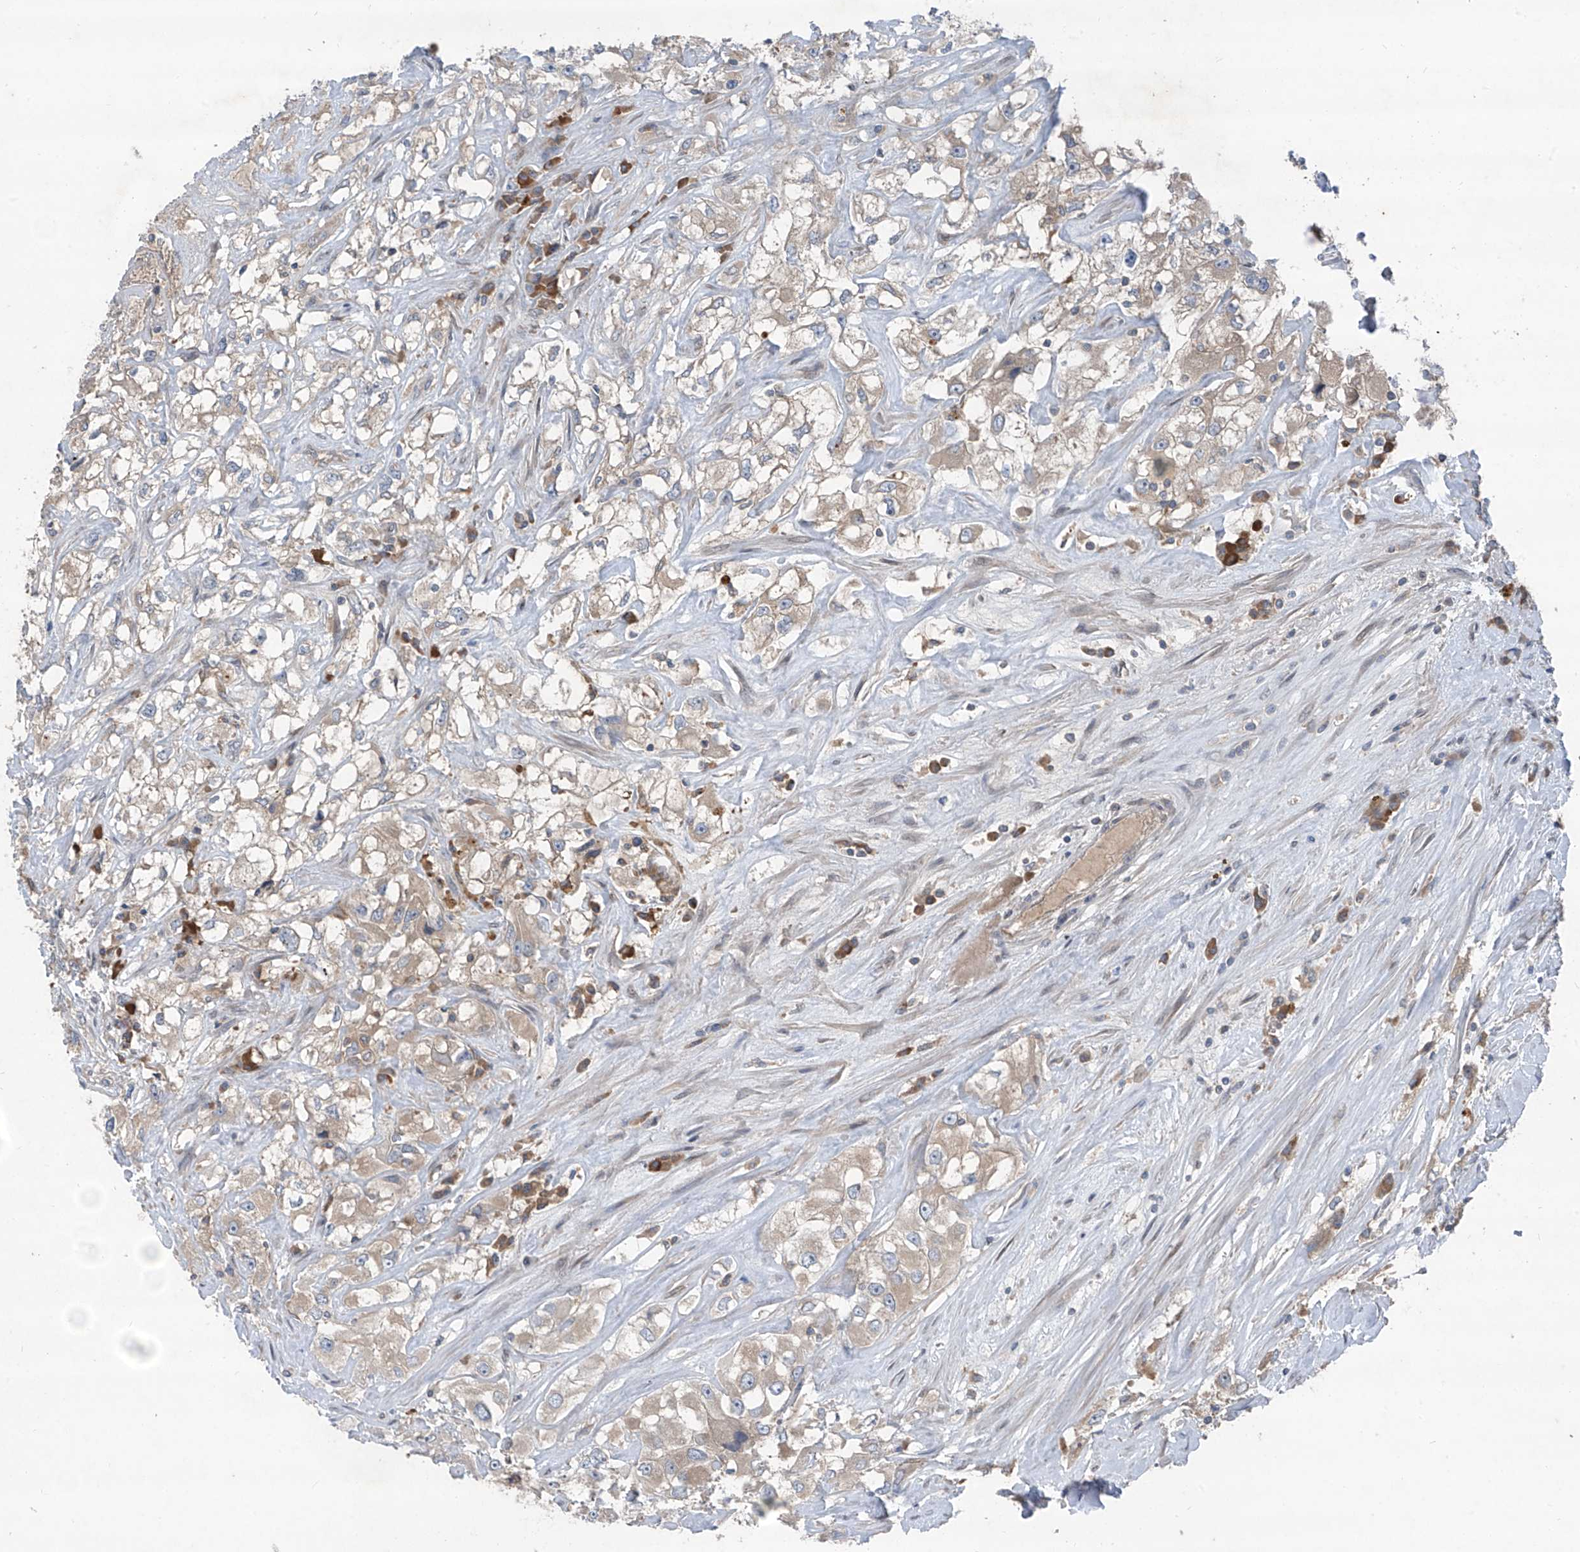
{"staining": {"intensity": "negative", "quantity": "none", "location": "none"}, "tissue": "renal cancer", "cell_type": "Tumor cells", "image_type": "cancer", "snomed": [{"axis": "morphology", "description": "Adenocarcinoma, NOS"}, {"axis": "topography", "description": "Kidney"}], "caption": "An immunohistochemistry photomicrograph of renal adenocarcinoma is shown. There is no staining in tumor cells of renal adenocarcinoma.", "gene": "FOXRED2", "patient": {"sex": "female", "age": 52}}